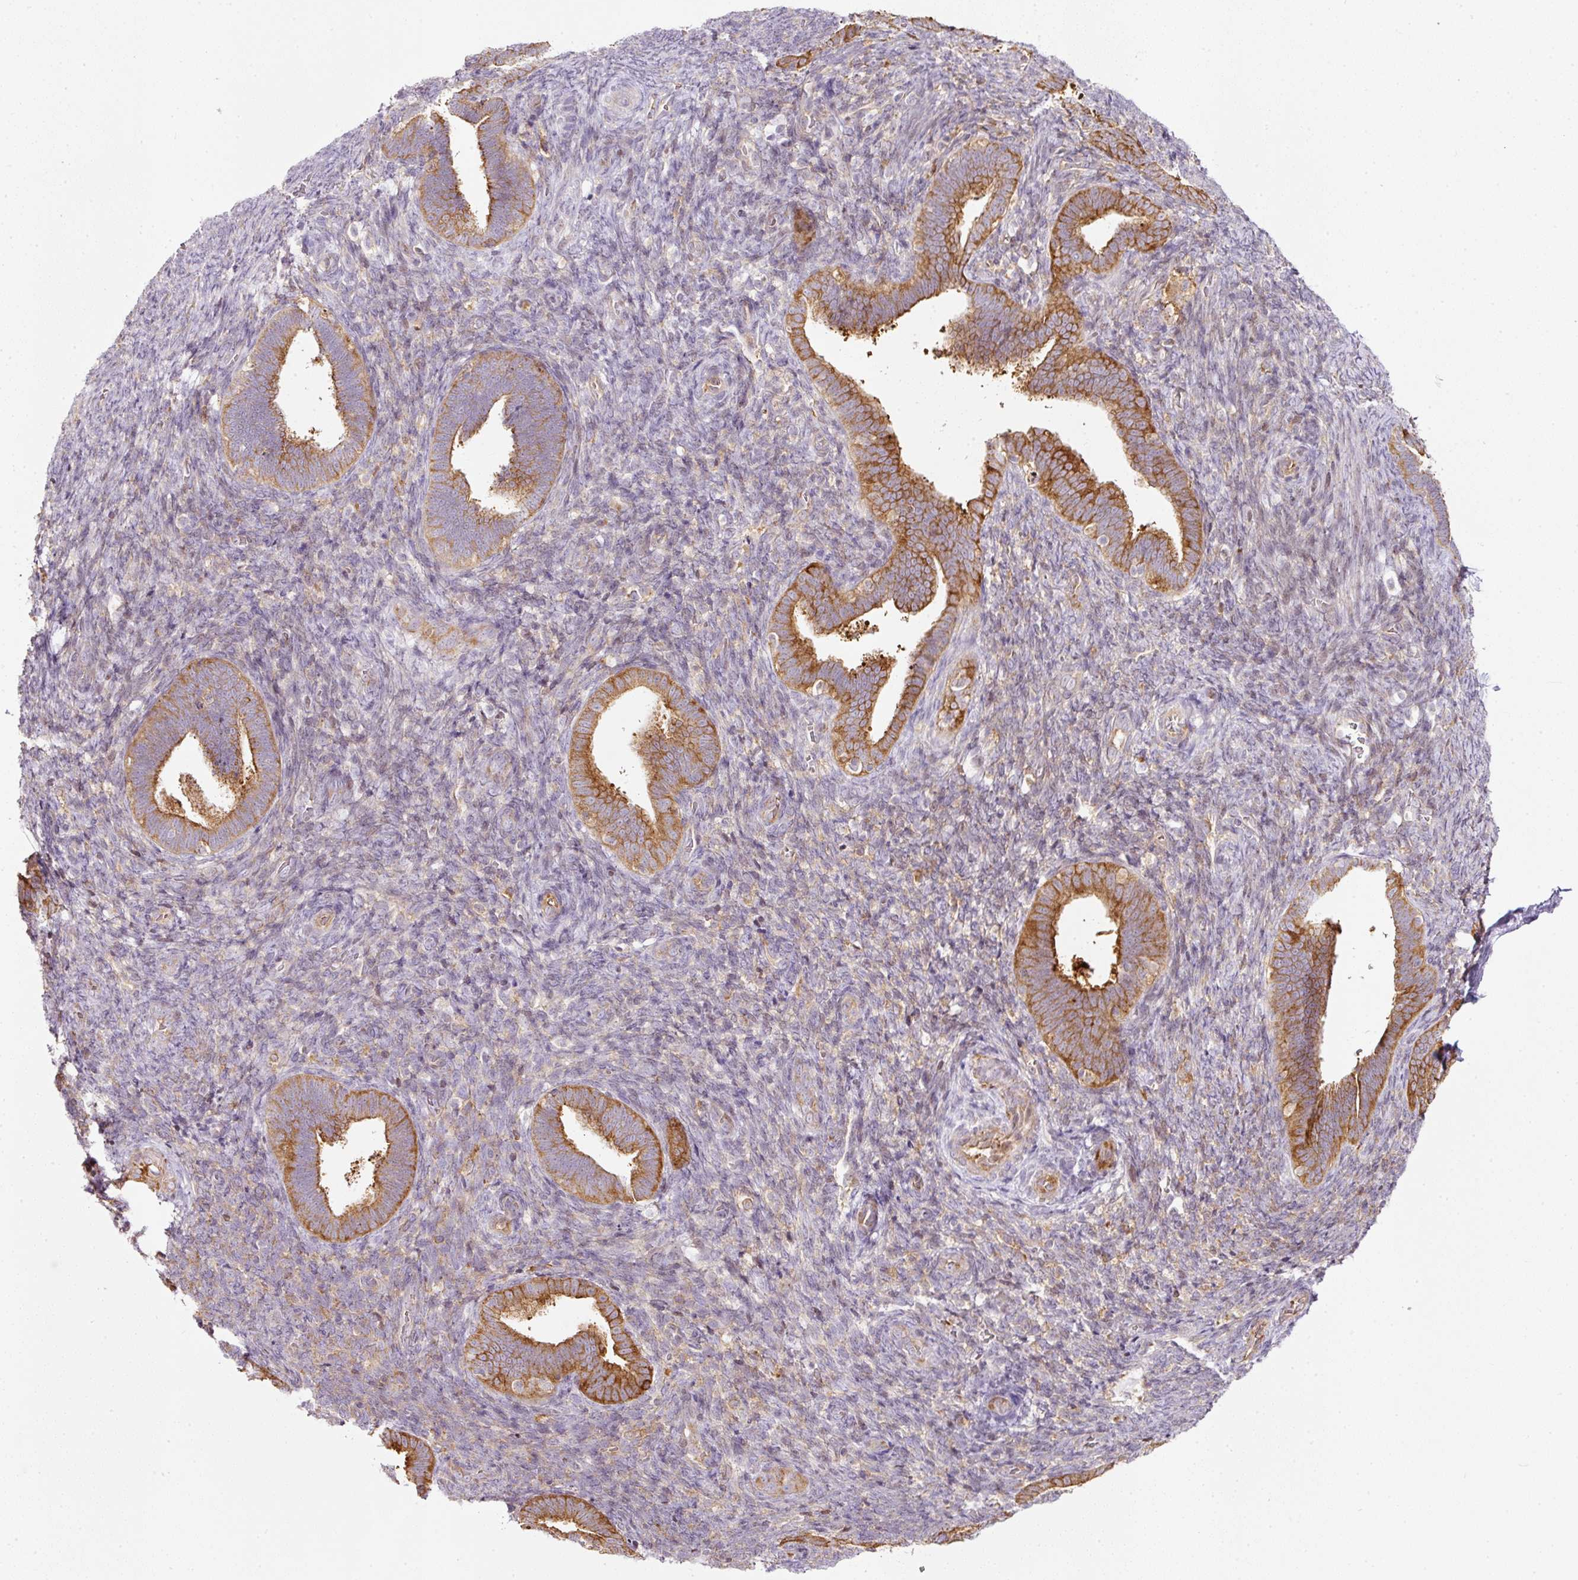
{"staining": {"intensity": "weak", "quantity": "<25%", "location": "cytoplasmic/membranous"}, "tissue": "endometrium", "cell_type": "Cells in endometrial stroma", "image_type": "normal", "snomed": [{"axis": "morphology", "description": "Normal tissue, NOS"}, {"axis": "topography", "description": "Endometrium"}], "caption": "DAB immunohistochemical staining of normal human endometrium demonstrates no significant staining in cells in endometrial stroma.", "gene": "SCNM1", "patient": {"sex": "female", "age": 34}}